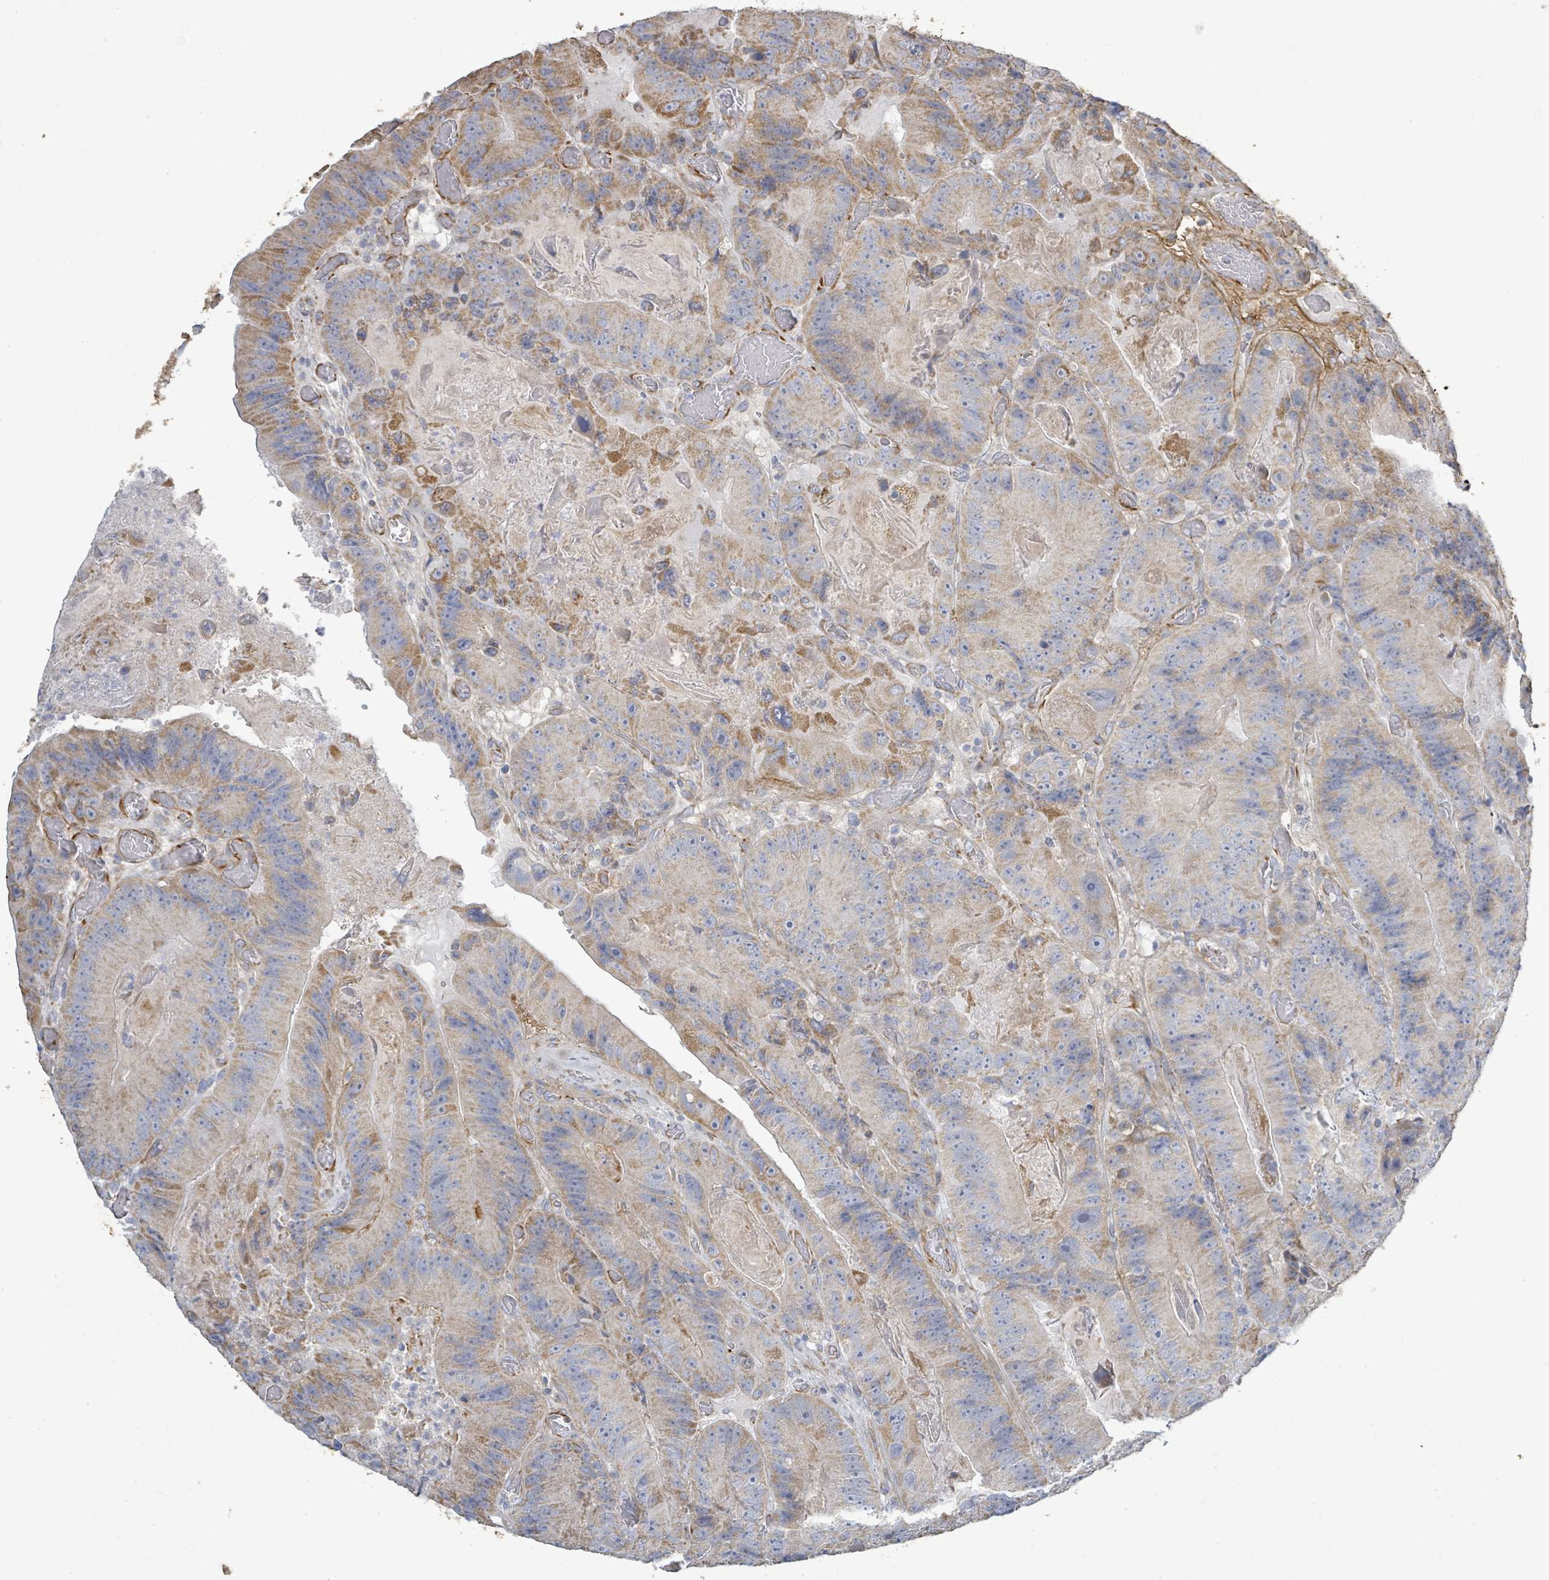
{"staining": {"intensity": "moderate", "quantity": ">75%", "location": "cytoplasmic/membranous"}, "tissue": "colorectal cancer", "cell_type": "Tumor cells", "image_type": "cancer", "snomed": [{"axis": "morphology", "description": "Adenocarcinoma, NOS"}, {"axis": "topography", "description": "Colon"}], "caption": "Immunohistochemistry (IHC) (DAB (3,3'-diaminobenzidine)) staining of colorectal cancer demonstrates moderate cytoplasmic/membranous protein staining in about >75% of tumor cells.", "gene": "ALG12", "patient": {"sex": "female", "age": 86}}